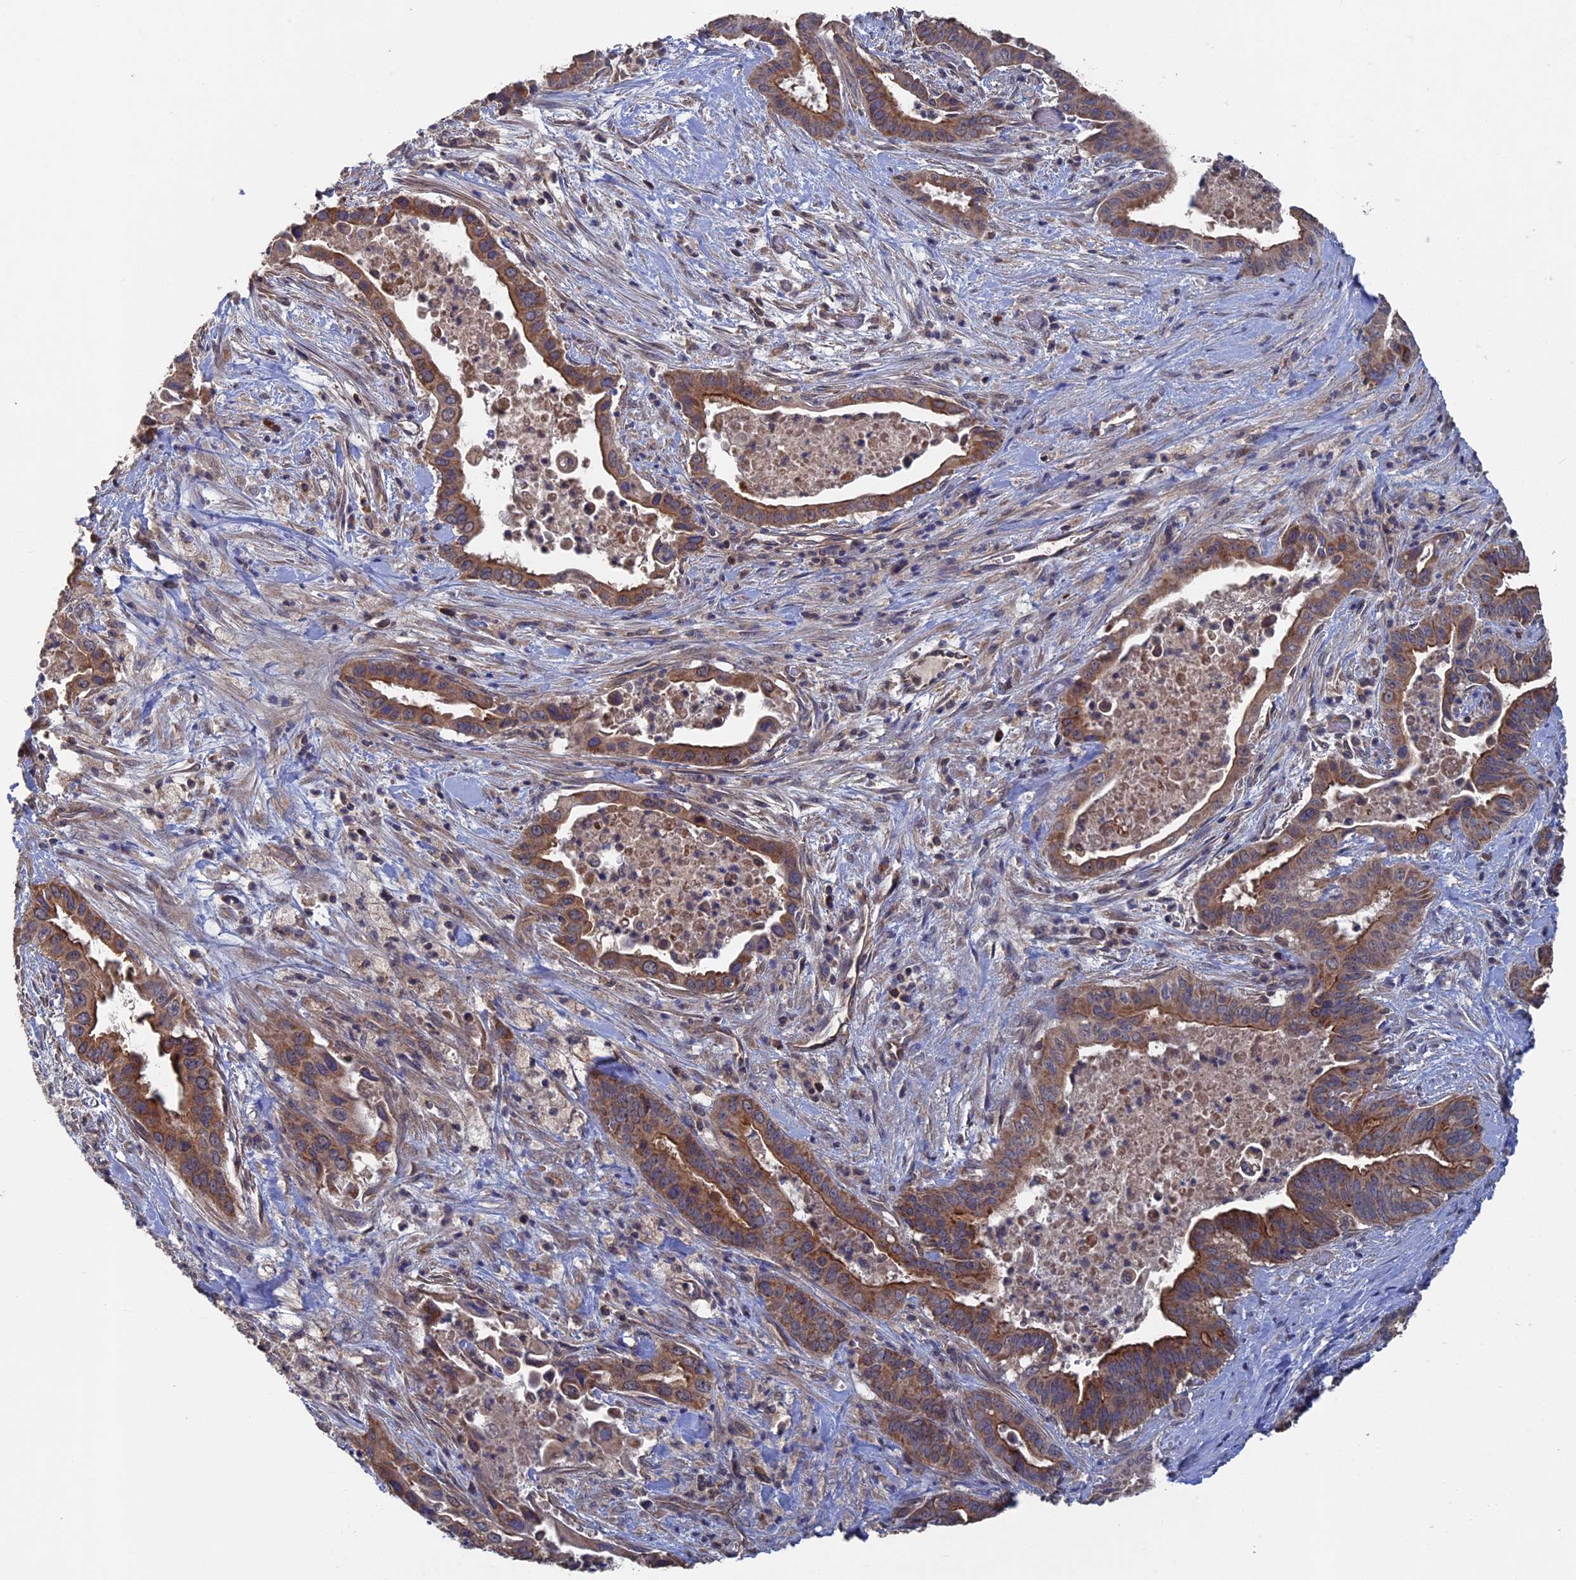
{"staining": {"intensity": "moderate", "quantity": ">75%", "location": "cytoplasmic/membranous"}, "tissue": "pancreatic cancer", "cell_type": "Tumor cells", "image_type": "cancer", "snomed": [{"axis": "morphology", "description": "Adenocarcinoma, NOS"}, {"axis": "topography", "description": "Pancreas"}], "caption": "Immunohistochemistry (DAB (3,3'-diaminobenzidine)) staining of pancreatic cancer (adenocarcinoma) demonstrates moderate cytoplasmic/membranous protein staining in about >75% of tumor cells.", "gene": "RAB15", "patient": {"sex": "female", "age": 77}}